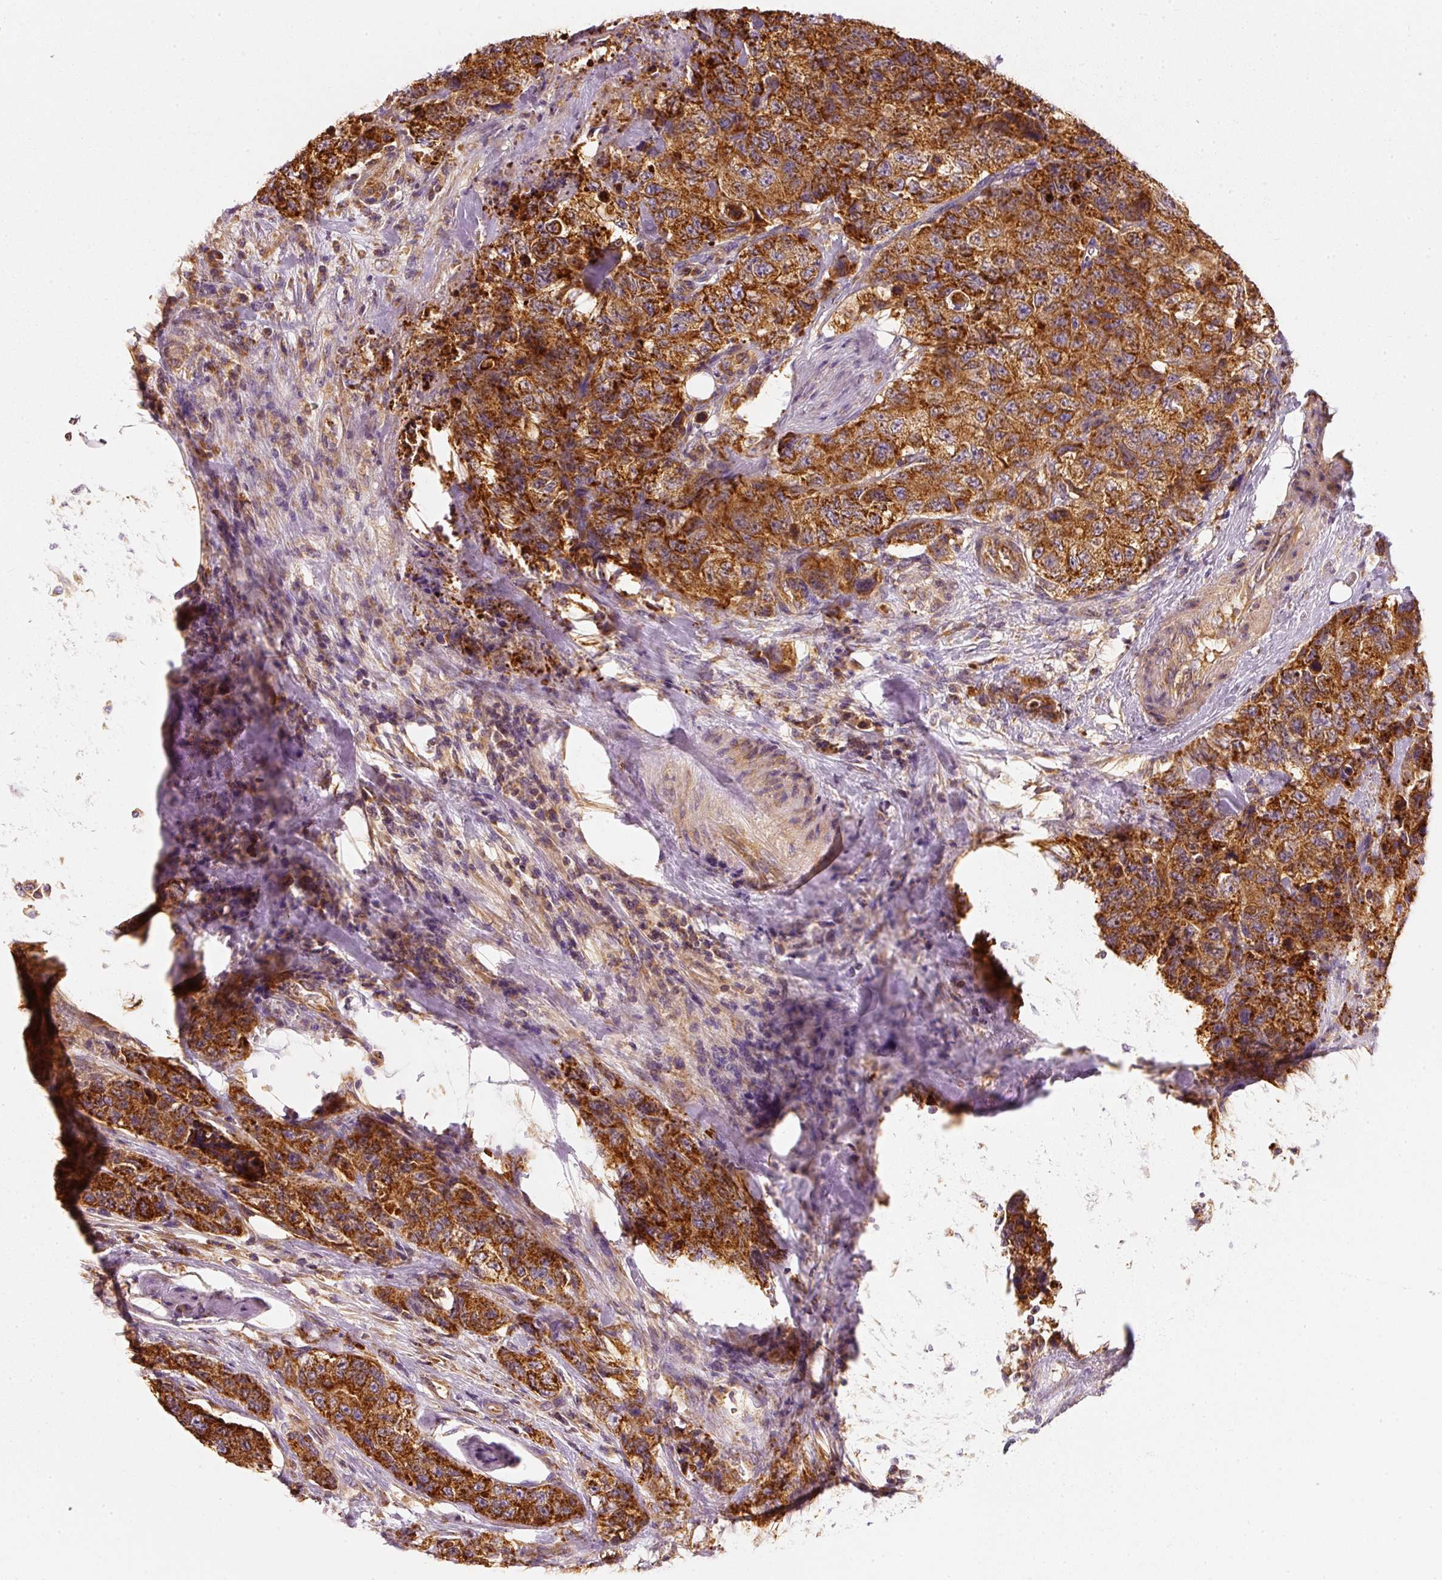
{"staining": {"intensity": "strong", "quantity": ">75%", "location": "cytoplasmic/membranous"}, "tissue": "urothelial cancer", "cell_type": "Tumor cells", "image_type": "cancer", "snomed": [{"axis": "morphology", "description": "Urothelial carcinoma, High grade"}, {"axis": "topography", "description": "Urinary bladder"}], "caption": "Immunohistochemical staining of human urothelial cancer displays strong cytoplasmic/membranous protein staining in about >75% of tumor cells. The staining was performed using DAB, with brown indicating positive protein expression. Nuclei are stained blue with hematoxylin.", "gene": "TOMM40", "patient": {"sex": "female", "age": 78}}